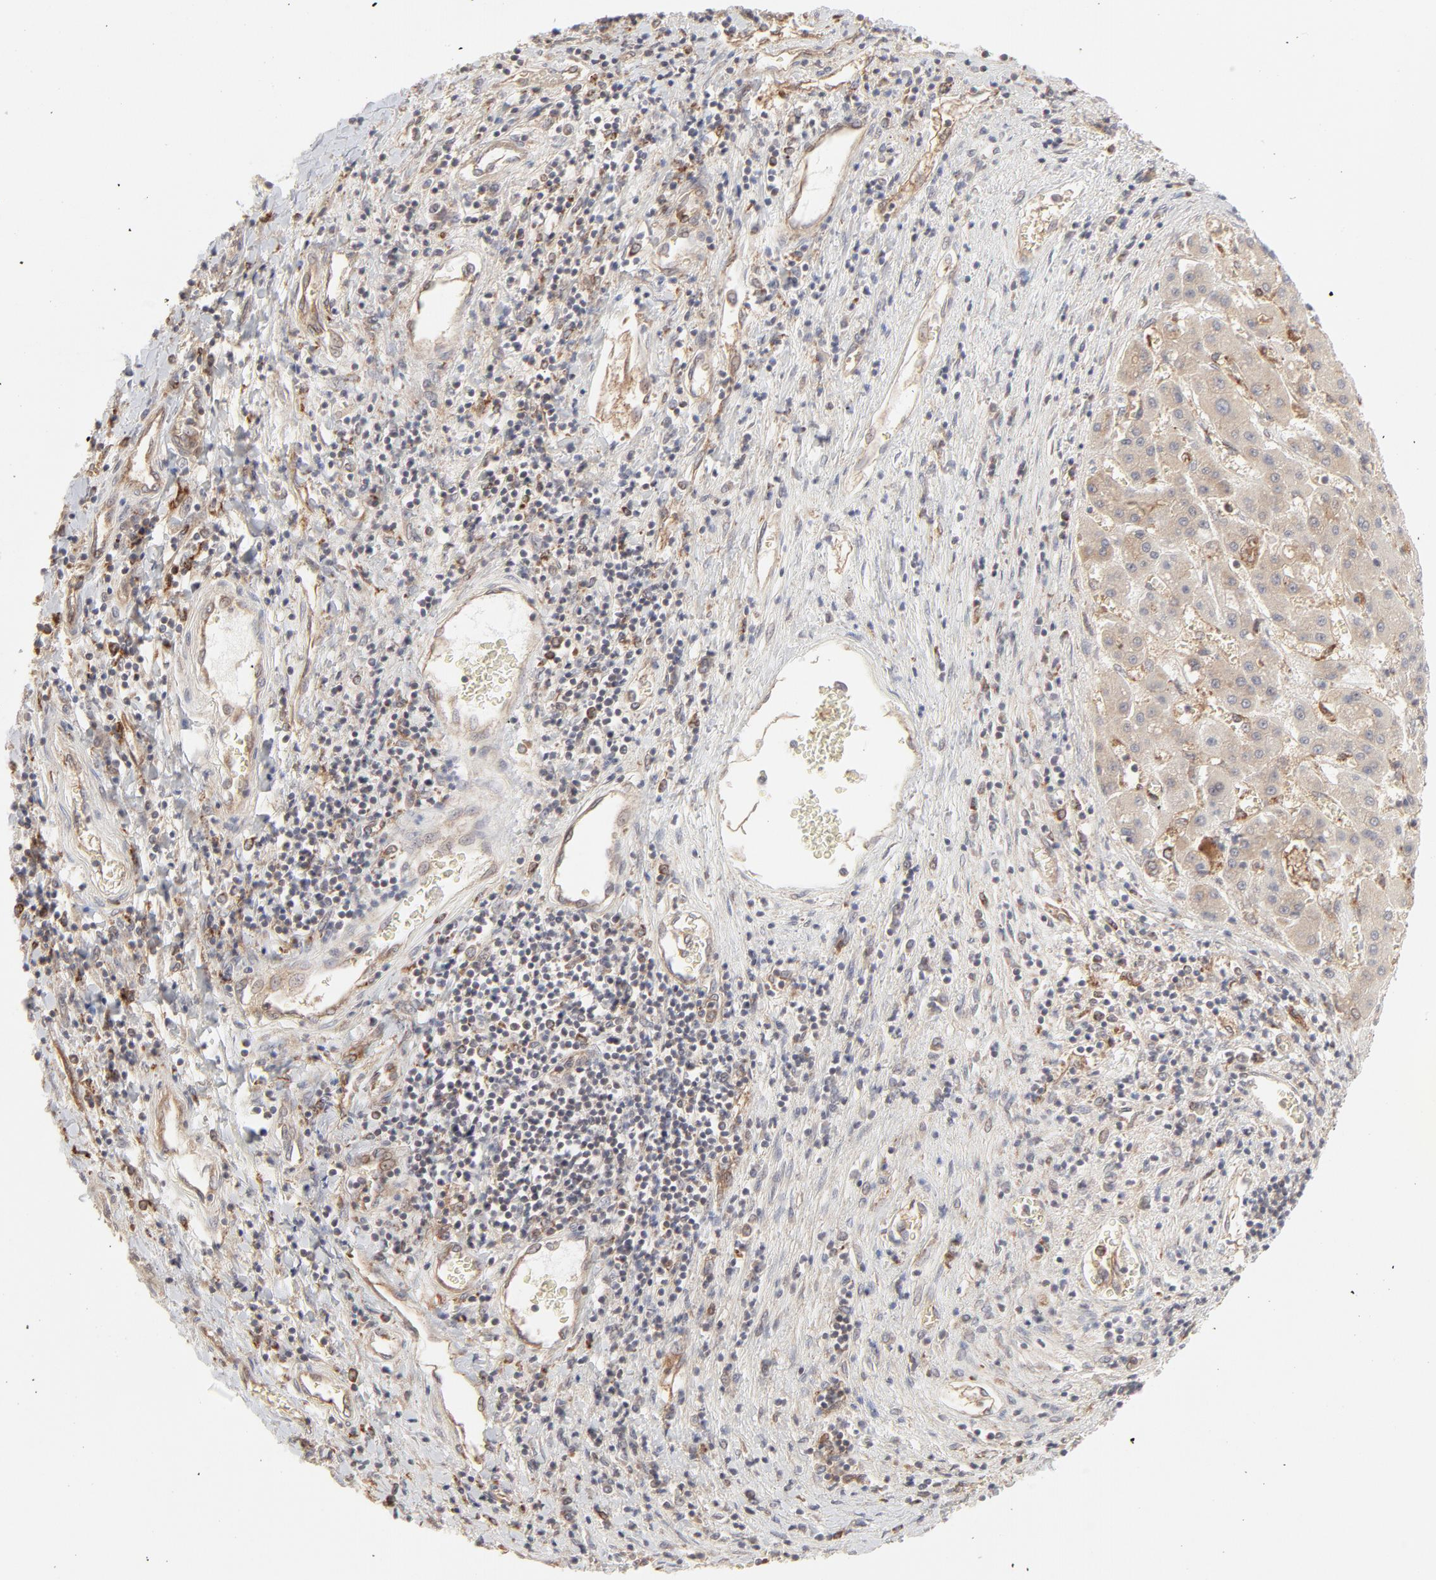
{"staining": {"intensity": "moderate", "quantity": ">75%", "location": "cytoplasmic/membranous"}, "tissue": "liver cancer", "cell_type": "Tumor cells", "image_type": "cancer", "snomed": [{"axis": "morphology", "description": "Carcinoma, Hepatocellular, NOS"}, {"axis": "topography", "description": "Liver"}], "caption": "Protein staining of liver cancer (hepatocellular carcinoma) tissue reveals moderate cytoplasmic/membranous positivity in approximately >75% of tumor cells. (DAB (3,3'-diaminobenzidine) IHC, brown staining for protein, blue staining for nuclei).", "gene": "RAB5C", "patient": {"sex": "male", "age": 24}}